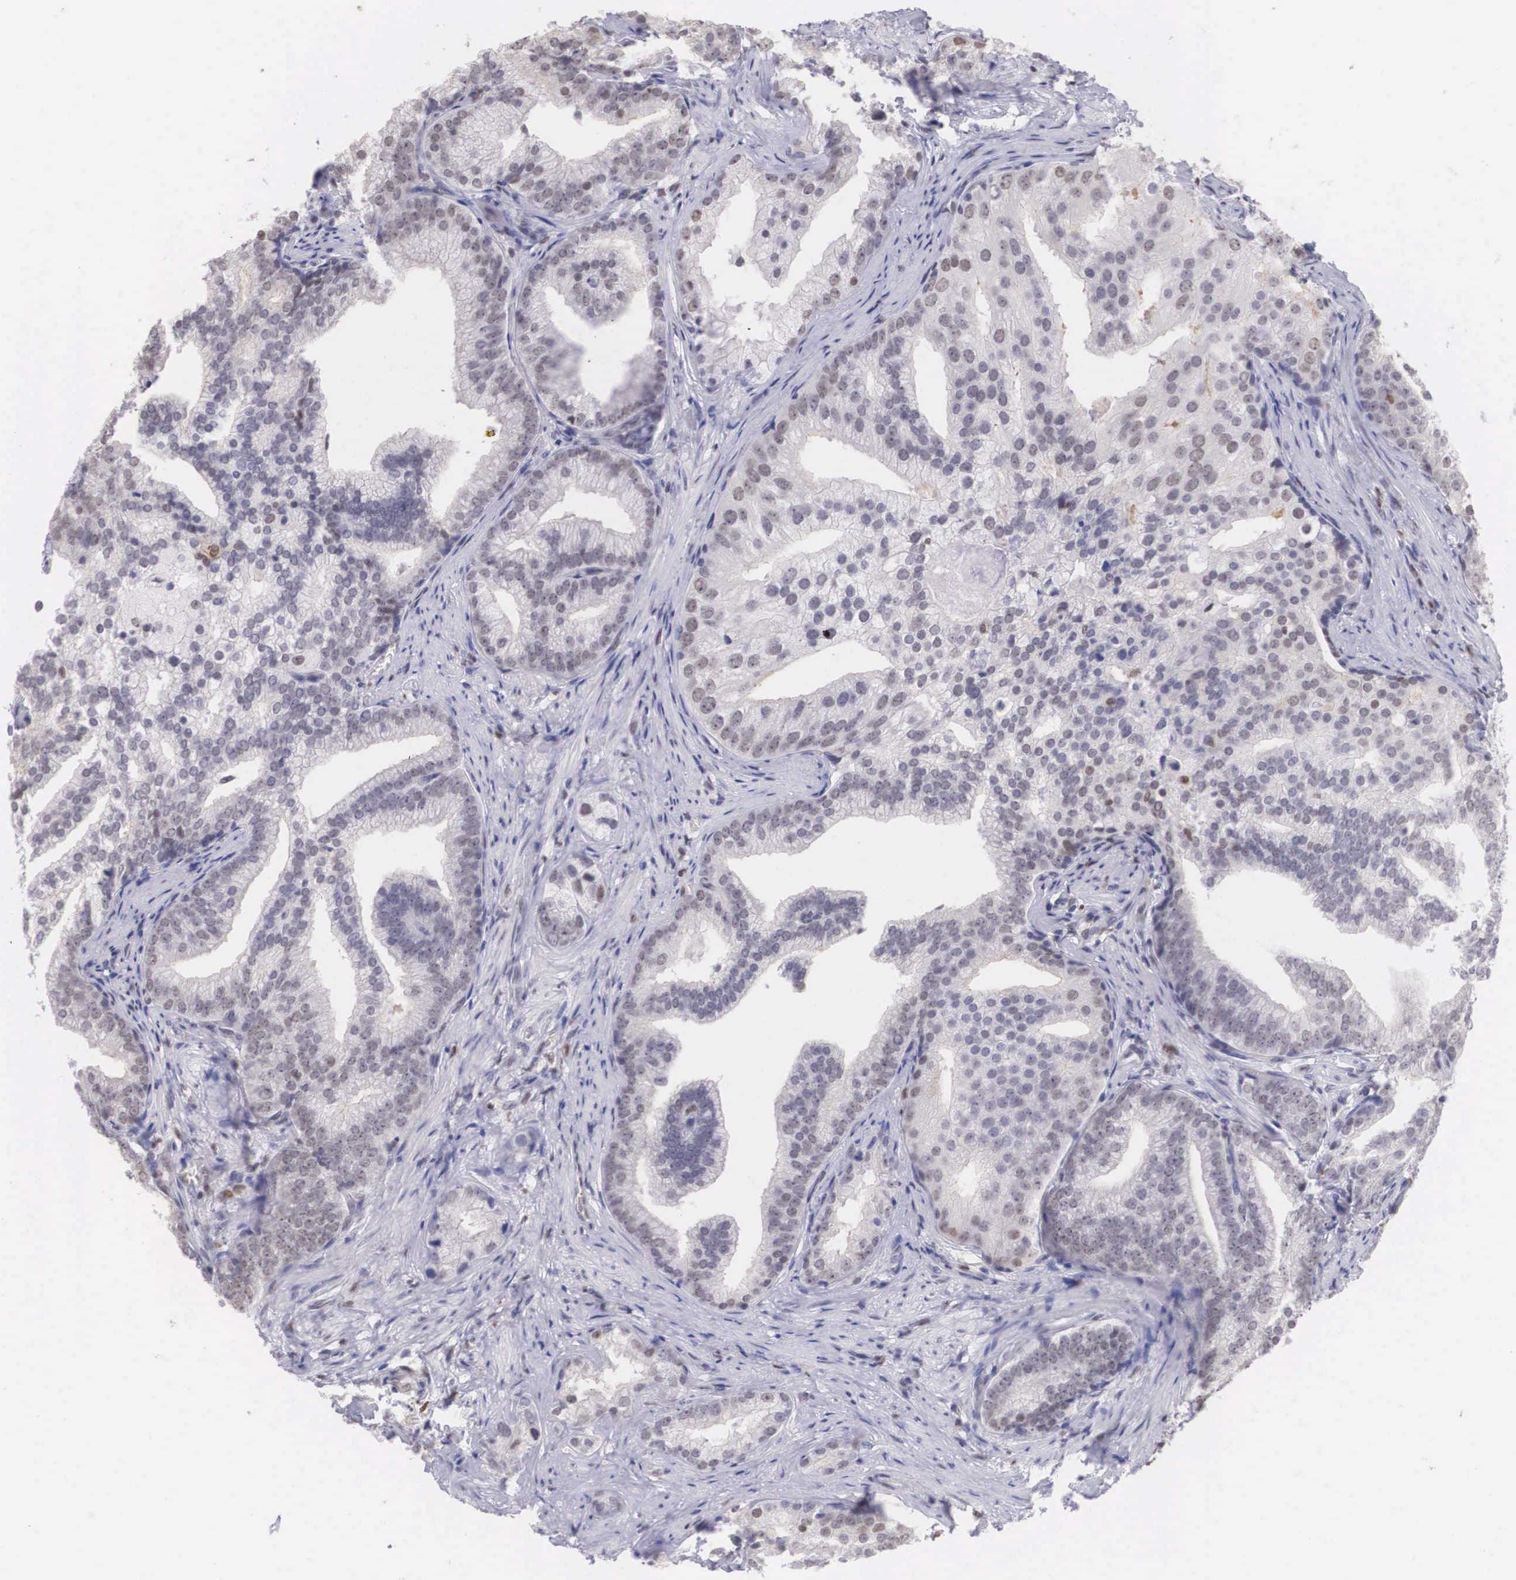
{"staining": {"intensity": "moderate", "quantity": "<25%", "location": "nuclear"}, "tissue": "prostate cancer", "cell_type": "Tumor cells", "image_type": "cancer", "snomed": [{"axis": "morphology", "description": "Adenocarcinoma, Low grade"}, {"axis": "topography", "description": "Prostate"}], "caption": "Tumor cells exhibit low levels of moderate nuclear positivity in about <25% of cells in prostate cancer.", "gene": "ETV6", "patient": {"sex": "male", "age": 71}}